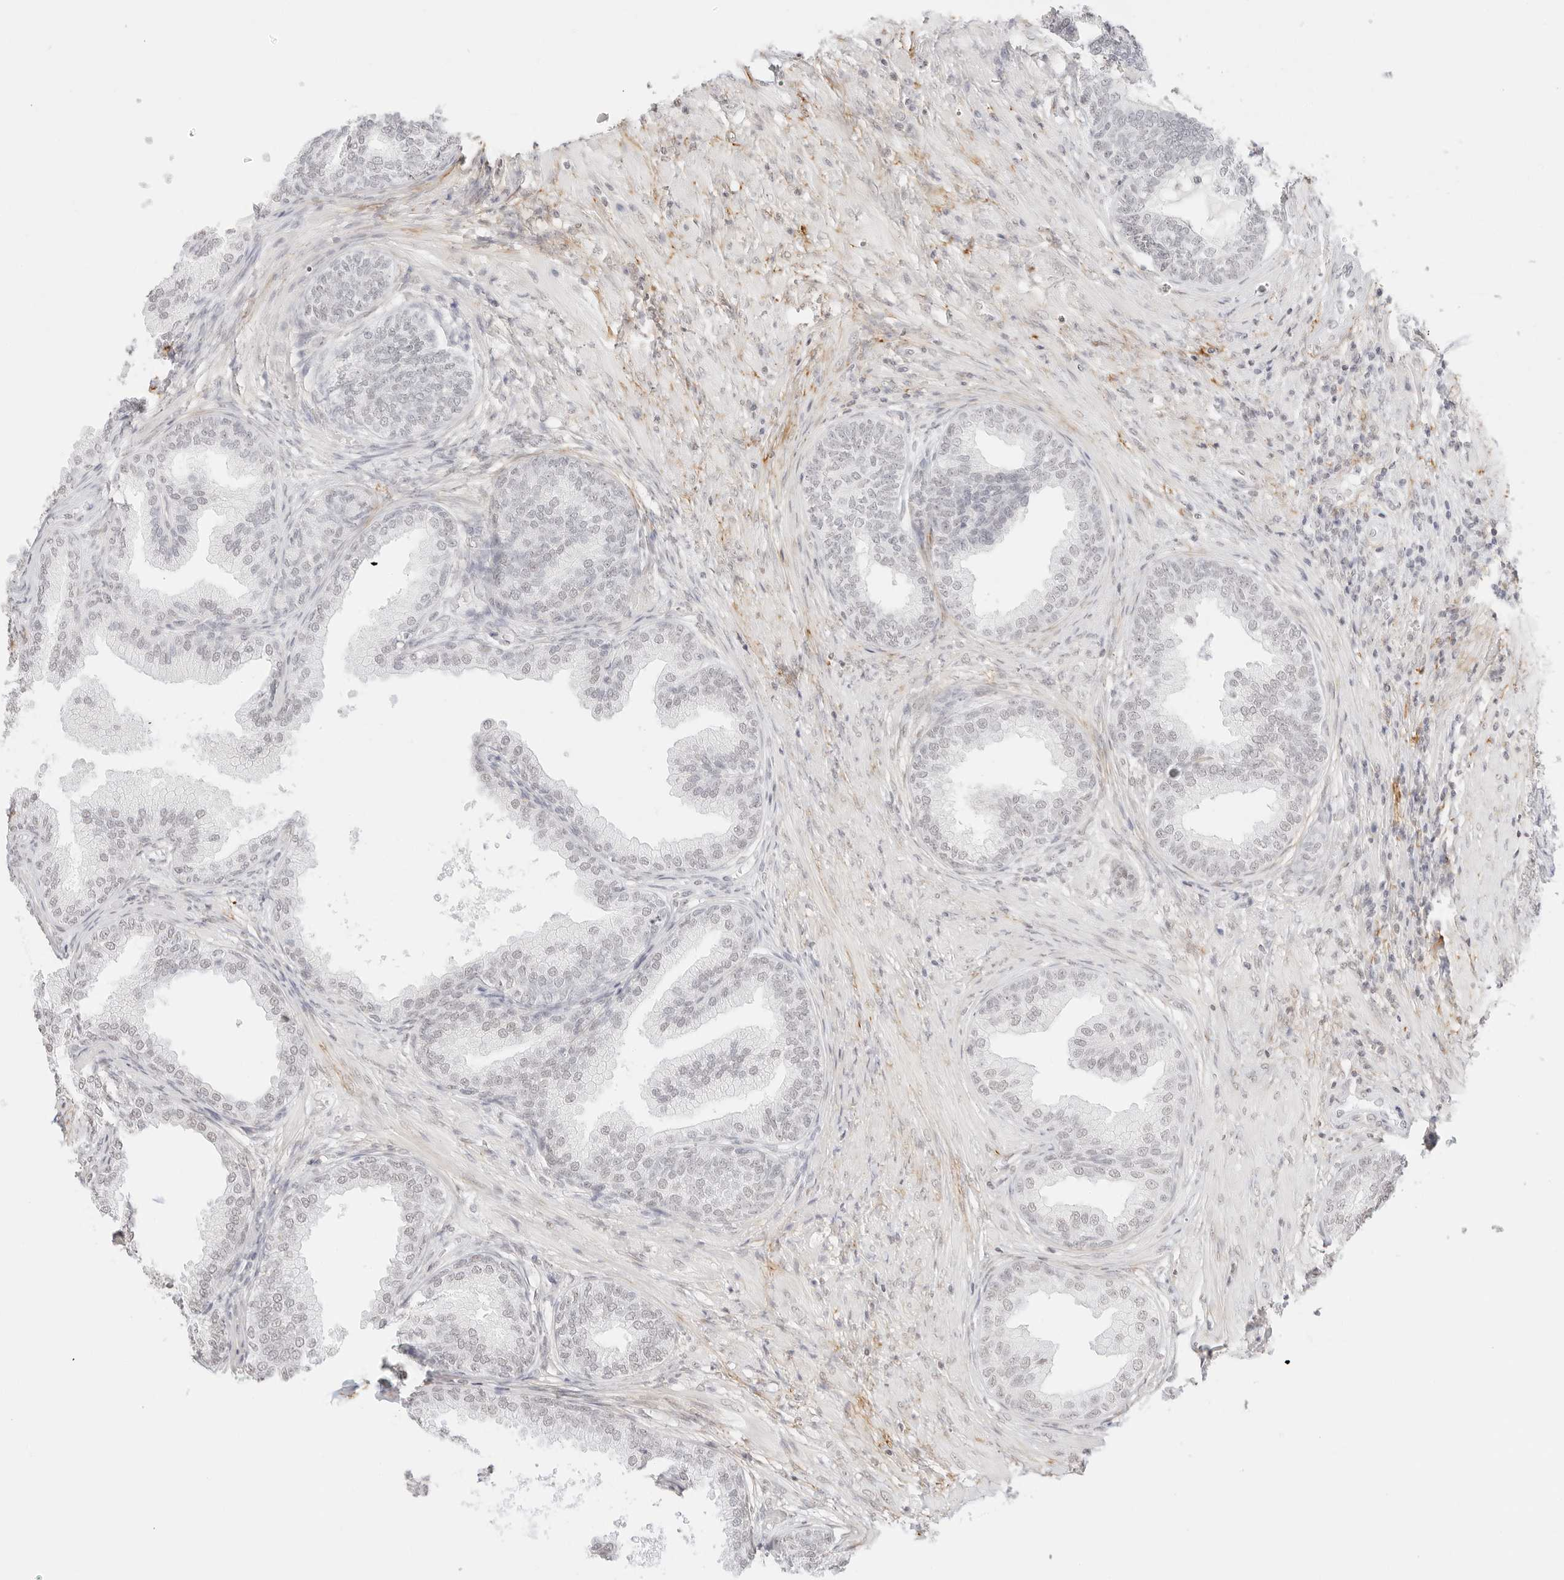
{"staining": {"intensity": "weak", "quantity": "<25%", "location": "nuclear"}, "tissue": "prostate", "cell_type": "Glandular cells", "image_type": "normal", "snomed": [{"axis": "morphology", "description": "Normal tissue, NOS"}, {"axis": "topography", "description": "Prostate"}], "caption": "Glandular cells are negative for protein expression in normal human prostate. (DAB IHC, high magnification).", "gene": "FBLN5", "patient": {"sex": "male", "age": 76}}